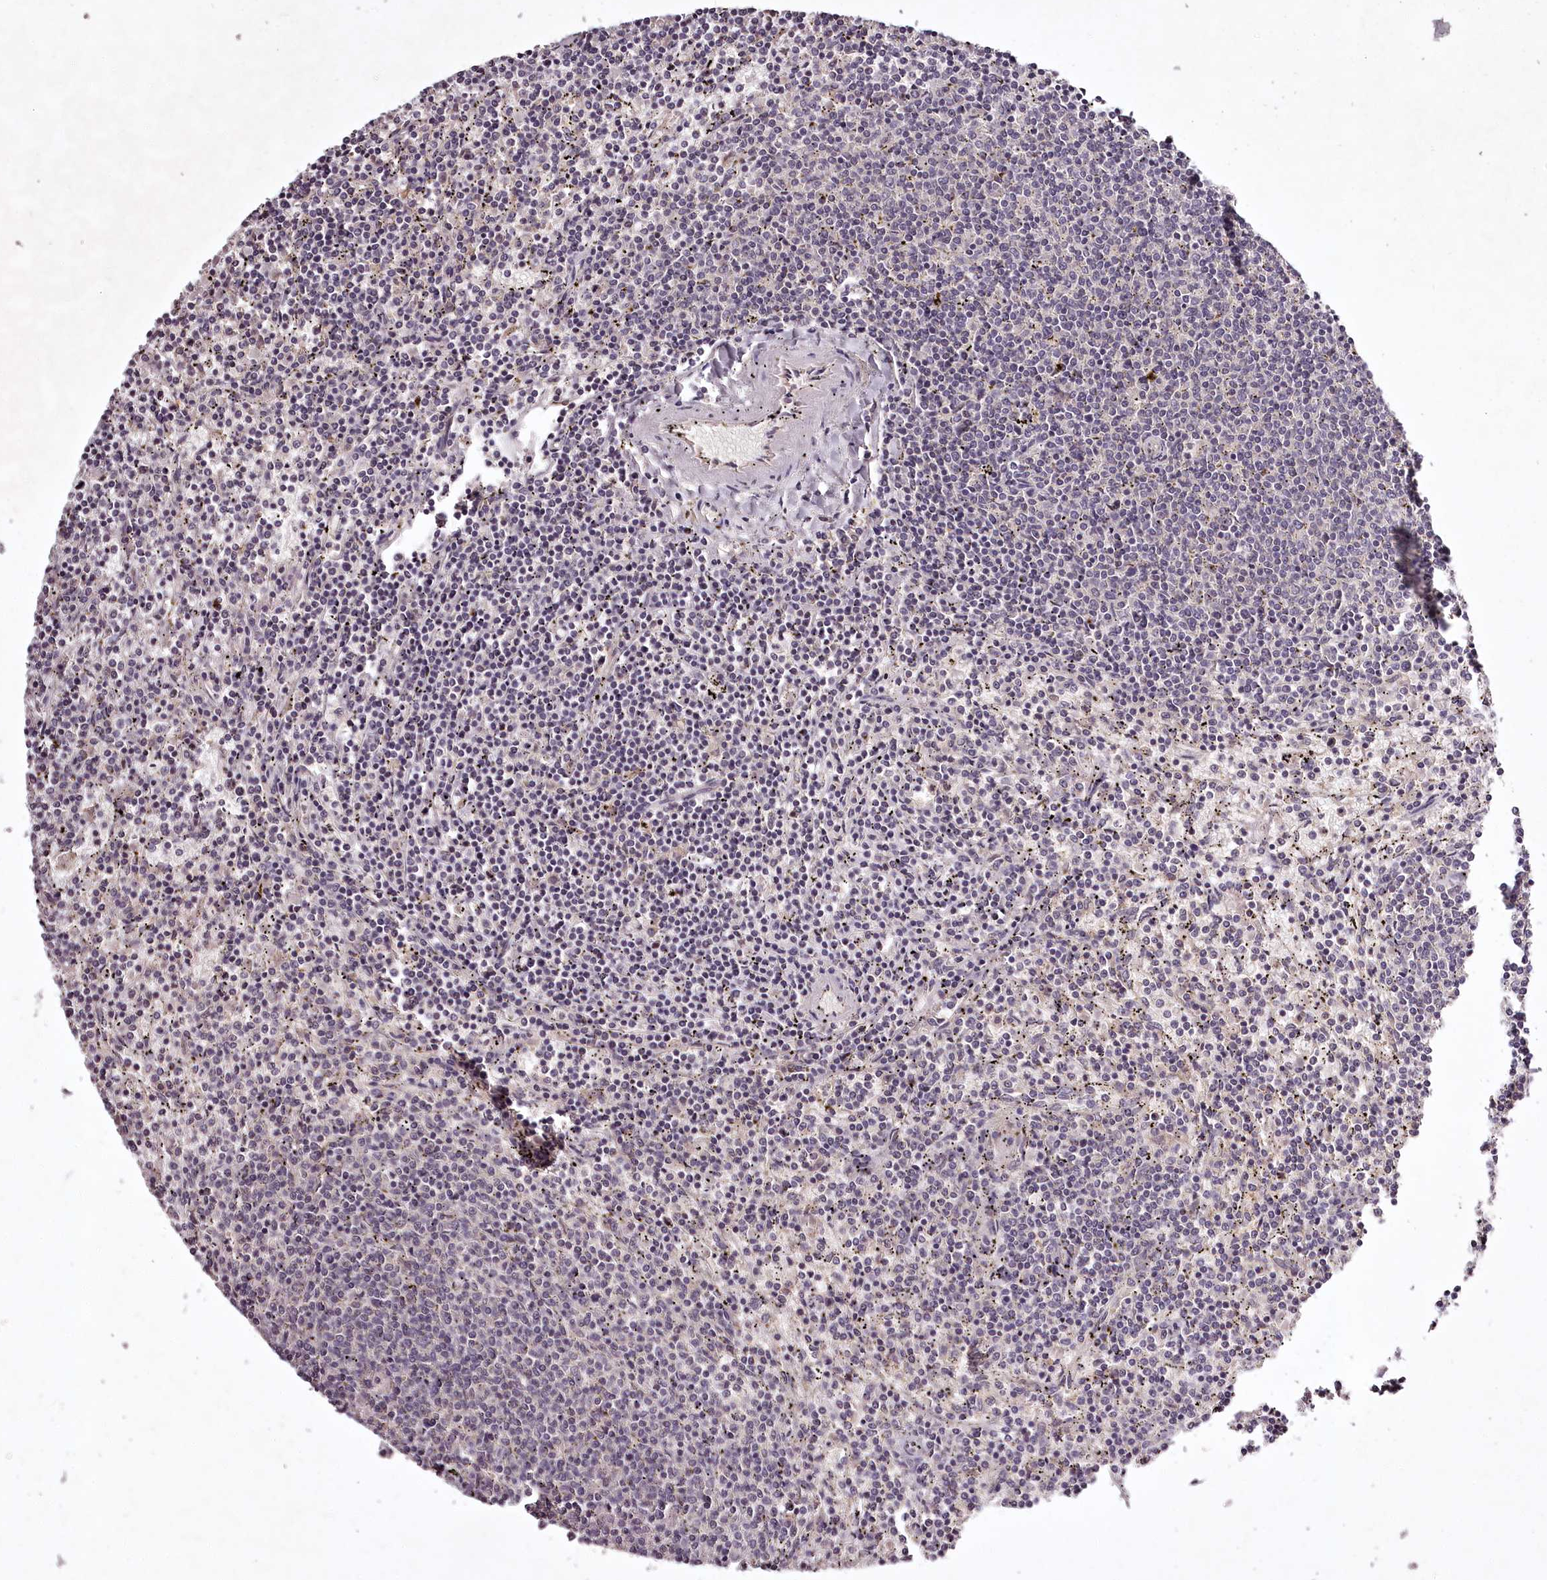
{"staining": {"intensity": "negative", "quantity": "none", "location": "none"}, "tissue": "lymphoma", "cell_type": "Tumor cells", "image_type": "cancer", "snomed": [{"axis": "morphology", "description": "Malignant lymphoma, non-Hodgkin's type, Low grade"}, {"axis": "topography", "description": "Spleen"}], "caption": "A micrograph of lymphoma stained for a protein demonstrates no brown staining in tumor cells.", "gene": "RBMXL2", "patient": {"sex": "female", "age": 50}}